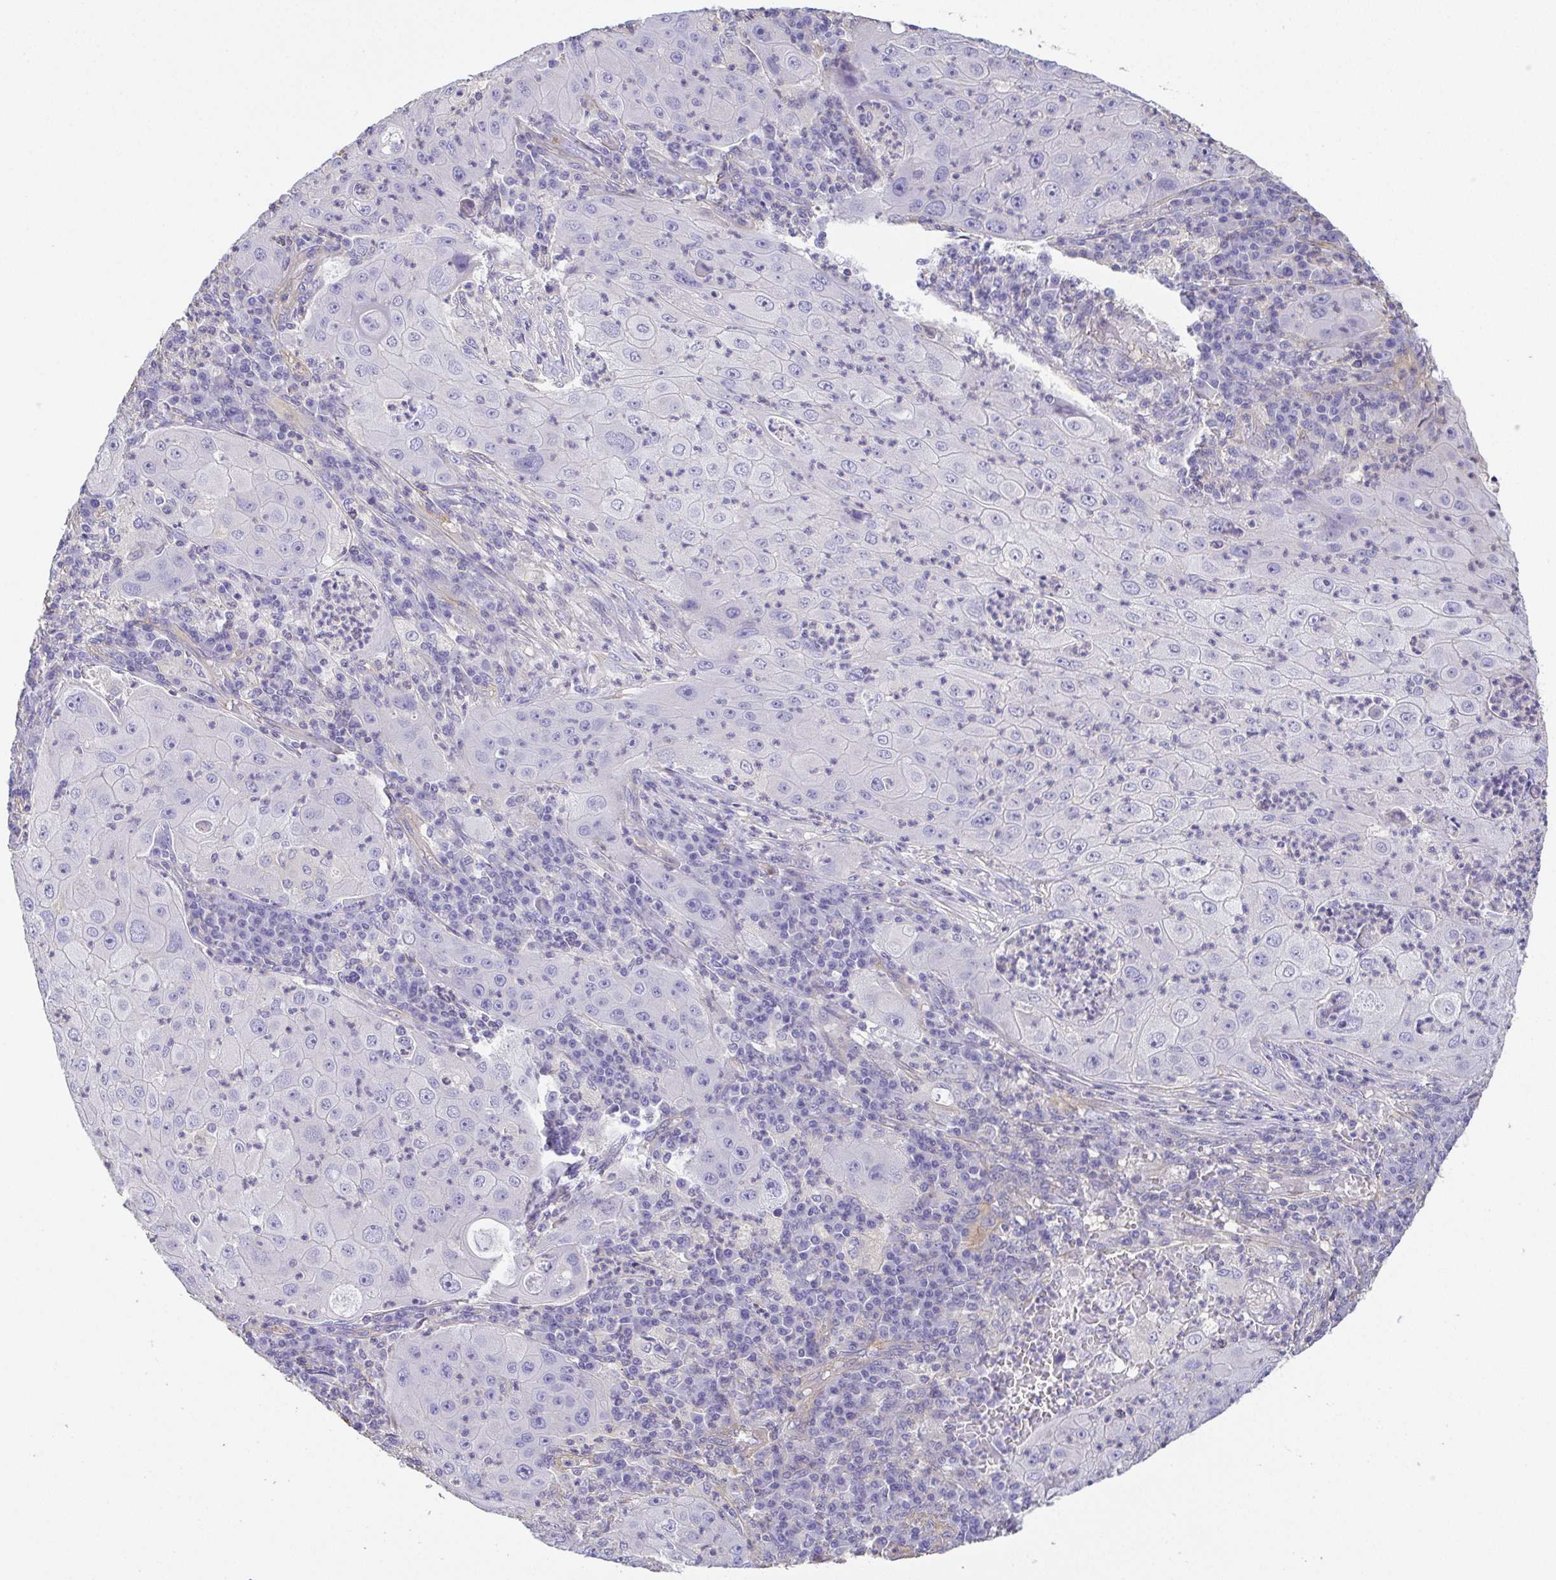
{"staining": {"intensity": "negative", "quantity": "none", "location": "none"}, "tissue": "lung cancer", "cell_type": "Tumor cells", "image_type": "cancer", "snomed": [{"axis": "morphology", "description": "Squamous cell carcinoma, NOS"}, {"axis": "topography", "description": "Lung"}], "caption": "Tumor cells are negative for protein expression in human squamous cell carcinoma (lung).", "gene": "MYL6", "patient": {"sex": "female", "age": 59}}